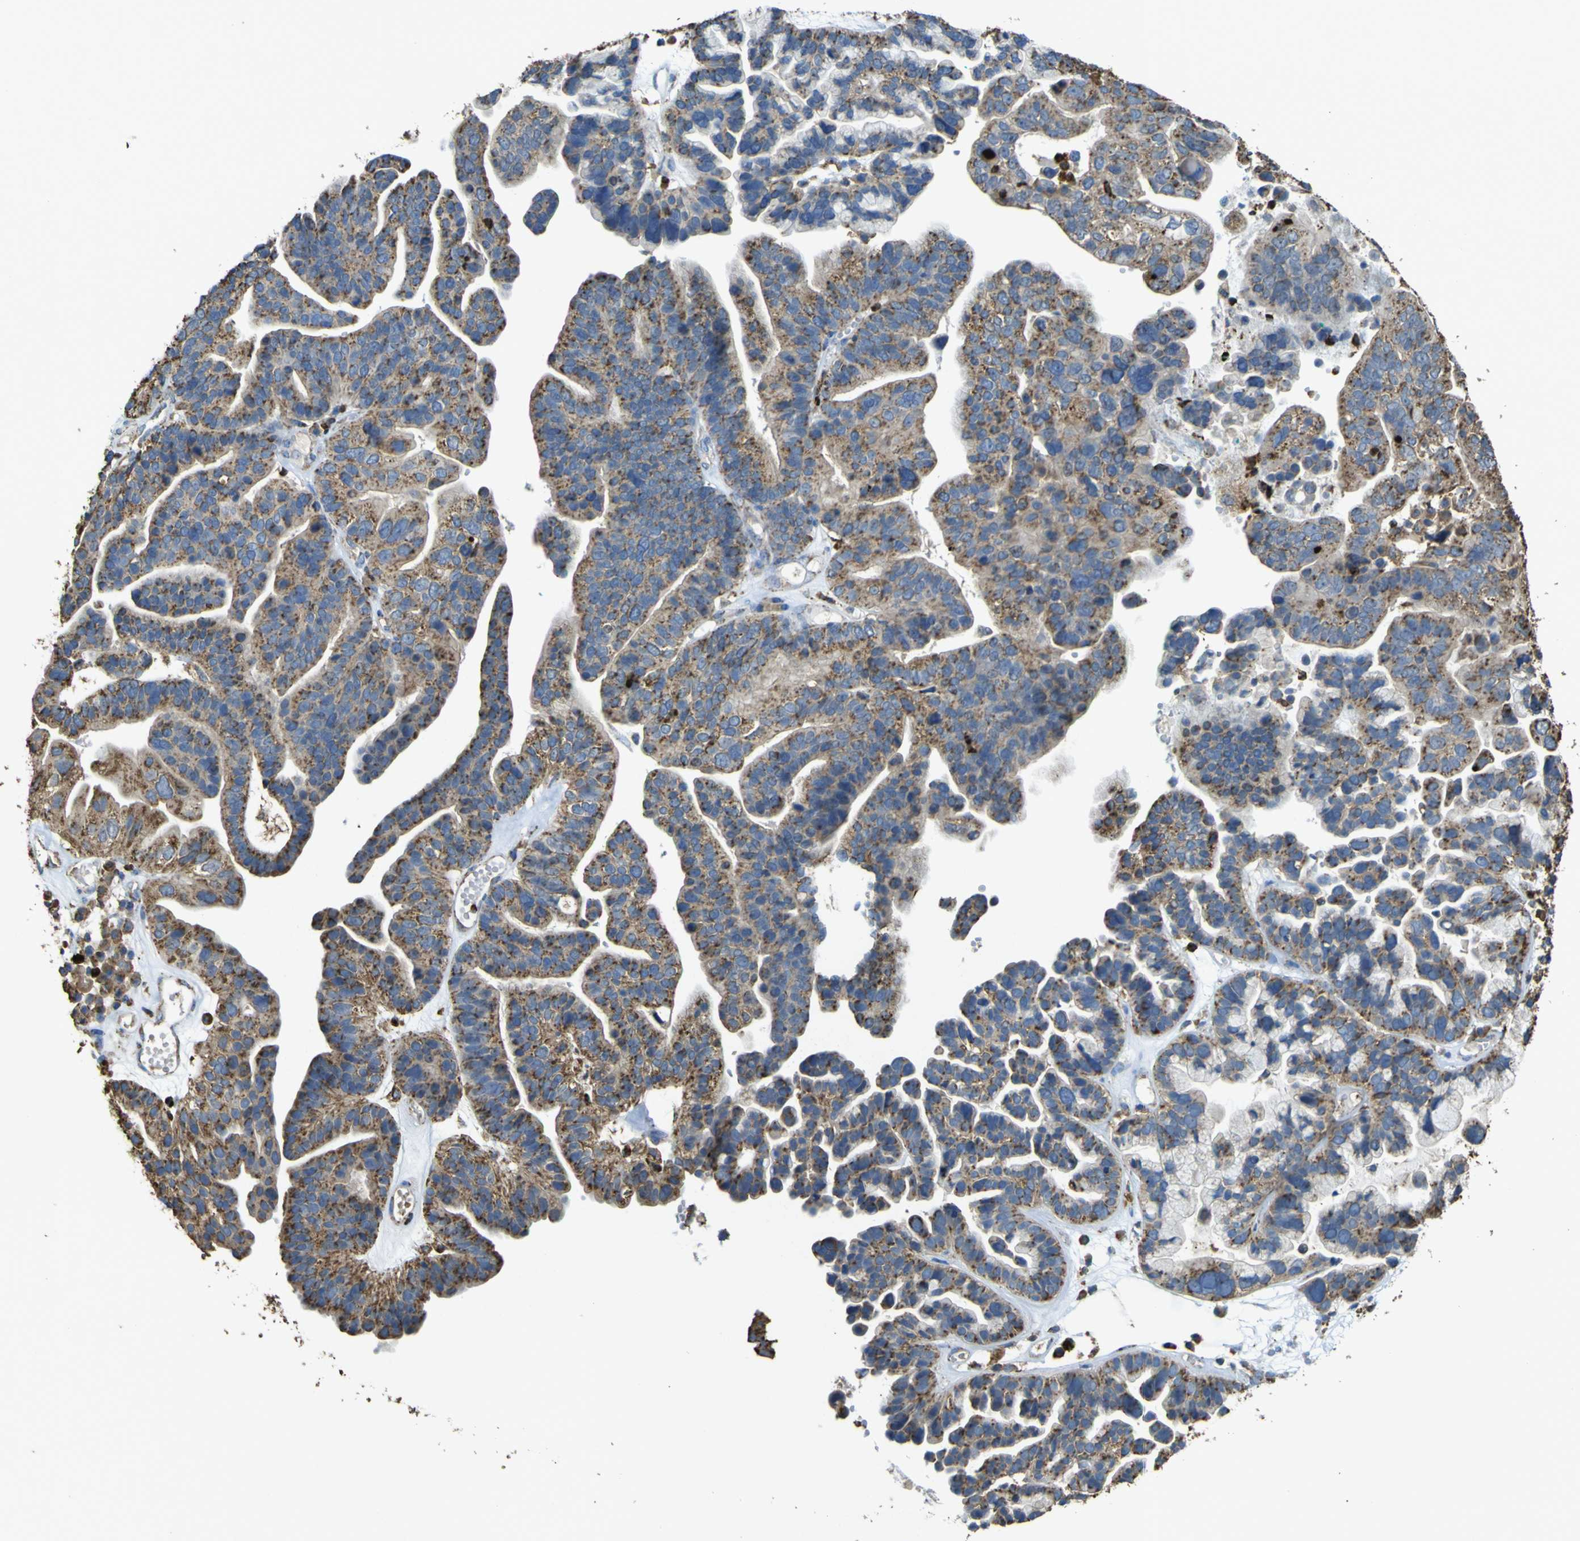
{"staining": {"intensity": "moderate", "quantity": ">75%", "location": "cytoplasmic/membranous"}, "tissue": "ovarian cancer", "cell_type": "Tumor cells", "image_type": "cancer", "snomed": [{"axis": "morphology", "description": "Cystadenocarcinoma, serous, NOS"}, {"axis": "topography", "description": "Ovary"}], "caption": "Brown immunohistochemical staining in human ovarian cancer displays moderate cytoplasmic/membranous staining in about >75% of tumor cells.", "gene": "ACSL3", "patient": {"sex": "female", "age": 56}}